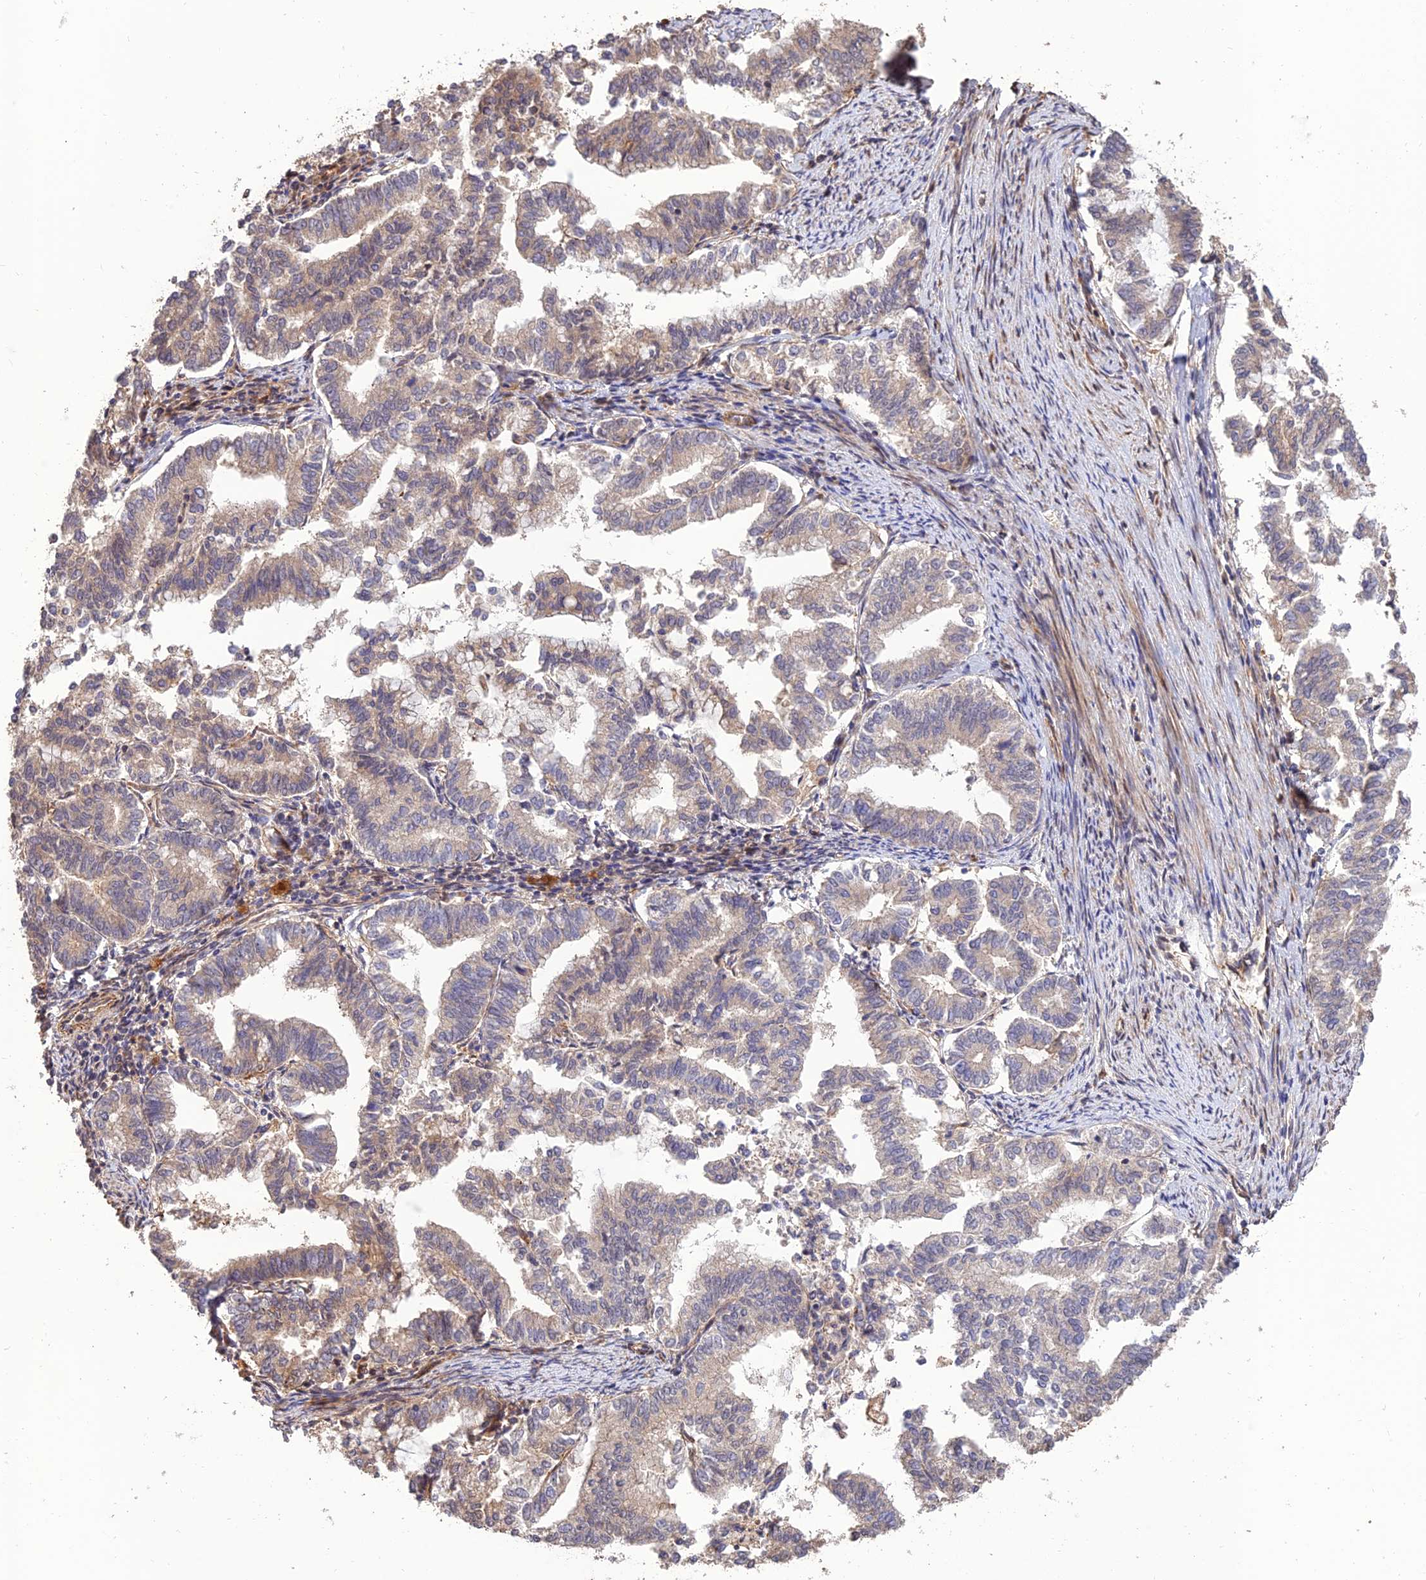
{"staining": {"intensity": "weak", "quantity": "25%-75%", "location": "cytoplasmic/membranous"}, "tissue": "endometrial cancer", "cell_type": "Tumor cells", "image_type": "cancer", "snomed": [{"axis": "morphology", "description": "Adenocarcinoma, NOS"}, {"axis": "topography", "description": "Endometrium"}], "caption": "Human endometrial cancer stained for a protein (brown) displays weak cytoplasmic/membranous positive positivity in about 25%-75% of tumor cells.", "gene": "CREBL2", "patient": {"sex": "female", "age": 79}}